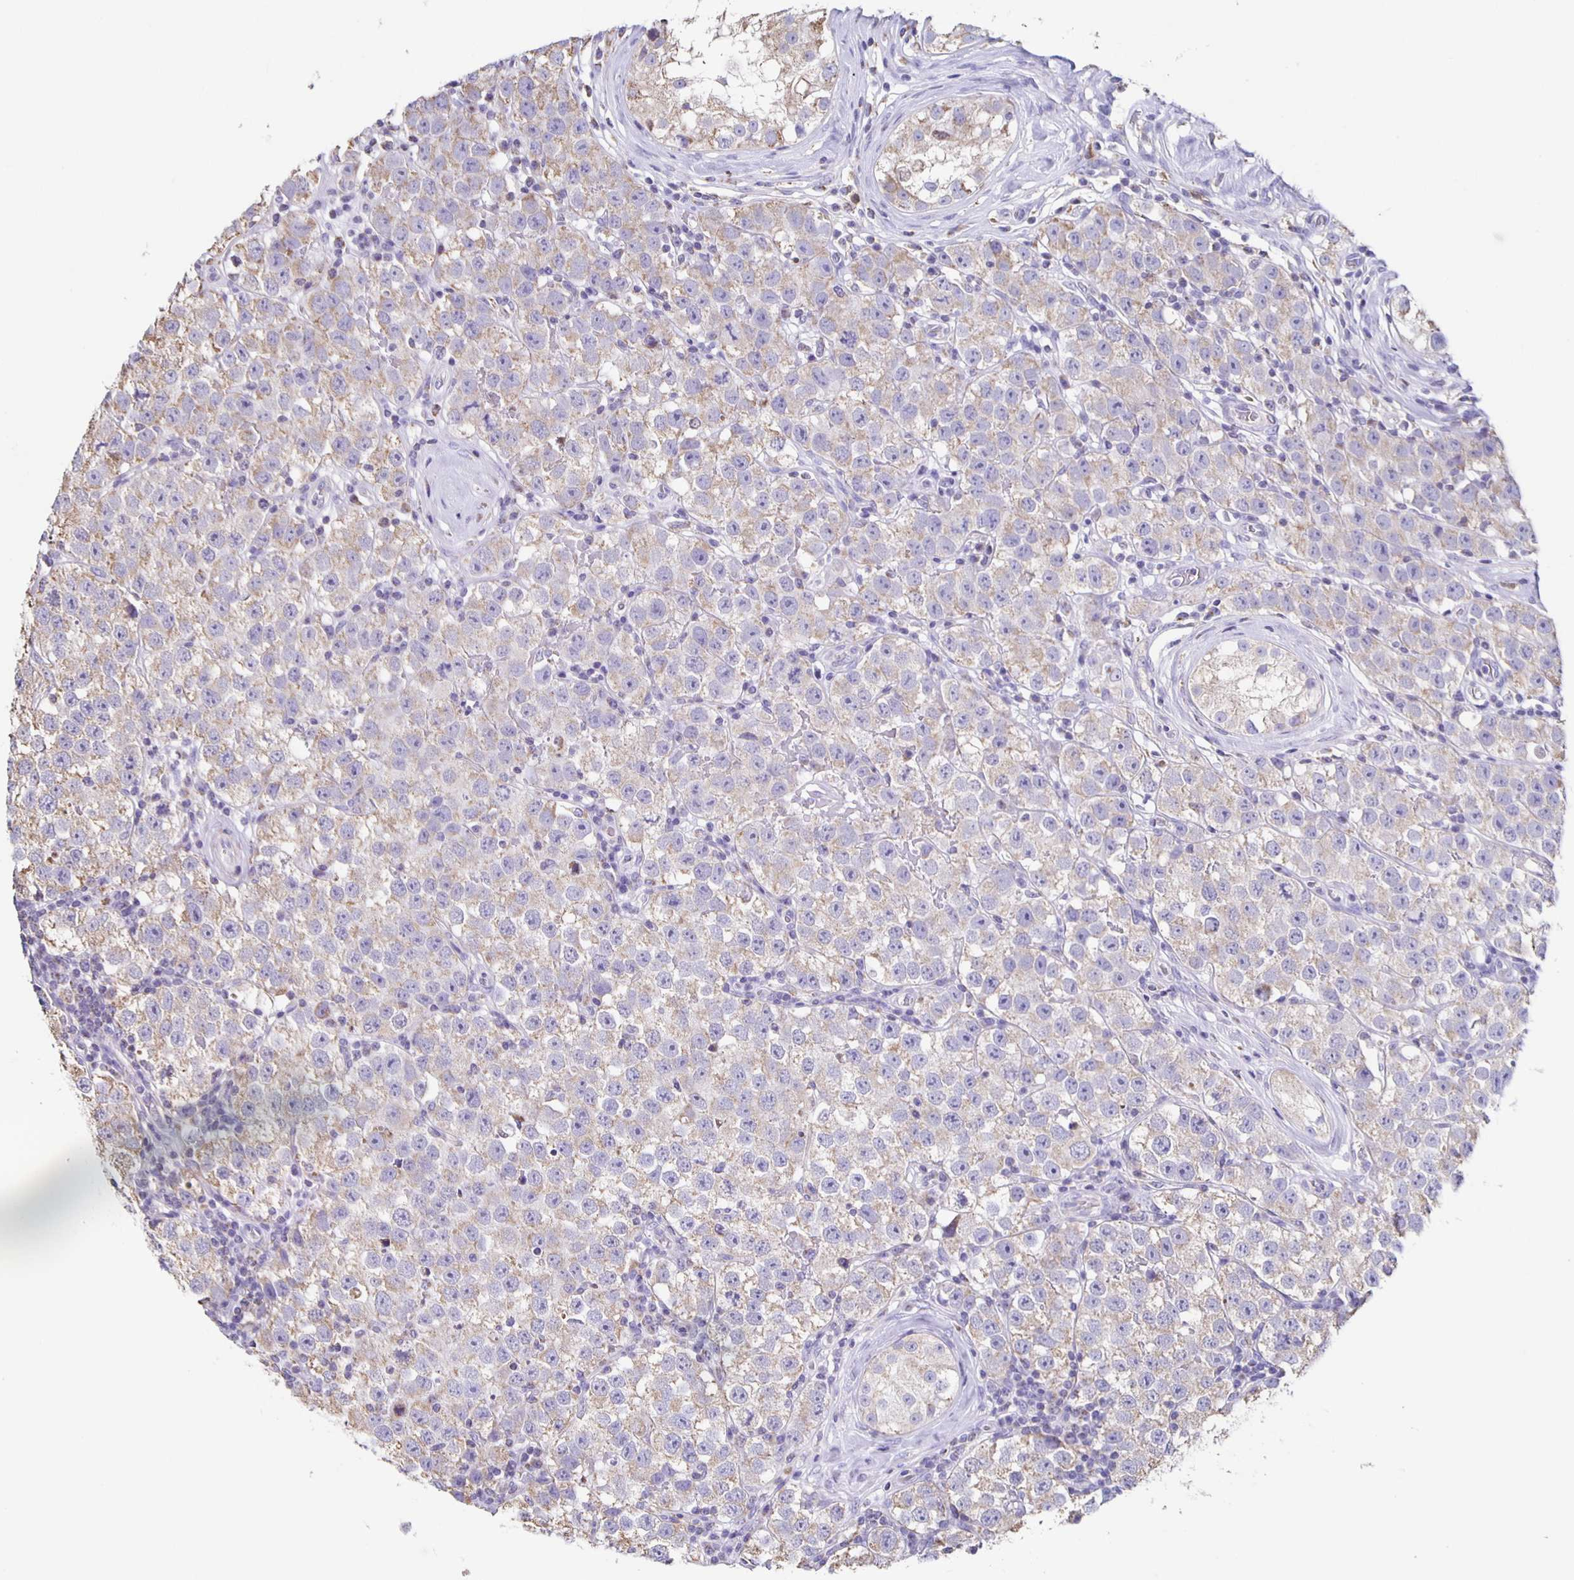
{"staining": {"intensity": "weak", "quantity": ">75%", "location": "cytoplasmic/membranous"}, "tissue": "testis cancer", "cell_type": "Tumor cells", "image_type": "cancer", "snomed": [{"axis": "morphology", "description": "Seminoma, NOS"}, {"axis": "topography", "description": "Testis"}], "caption": "Weak cytoplasmic/membranous expression for a protein is identified in approximately >75% of tumor cells of testis cancer (seminoma) using IHC.", "gene": "TPPP", "patient": {"sex": "male", "age": 34}}